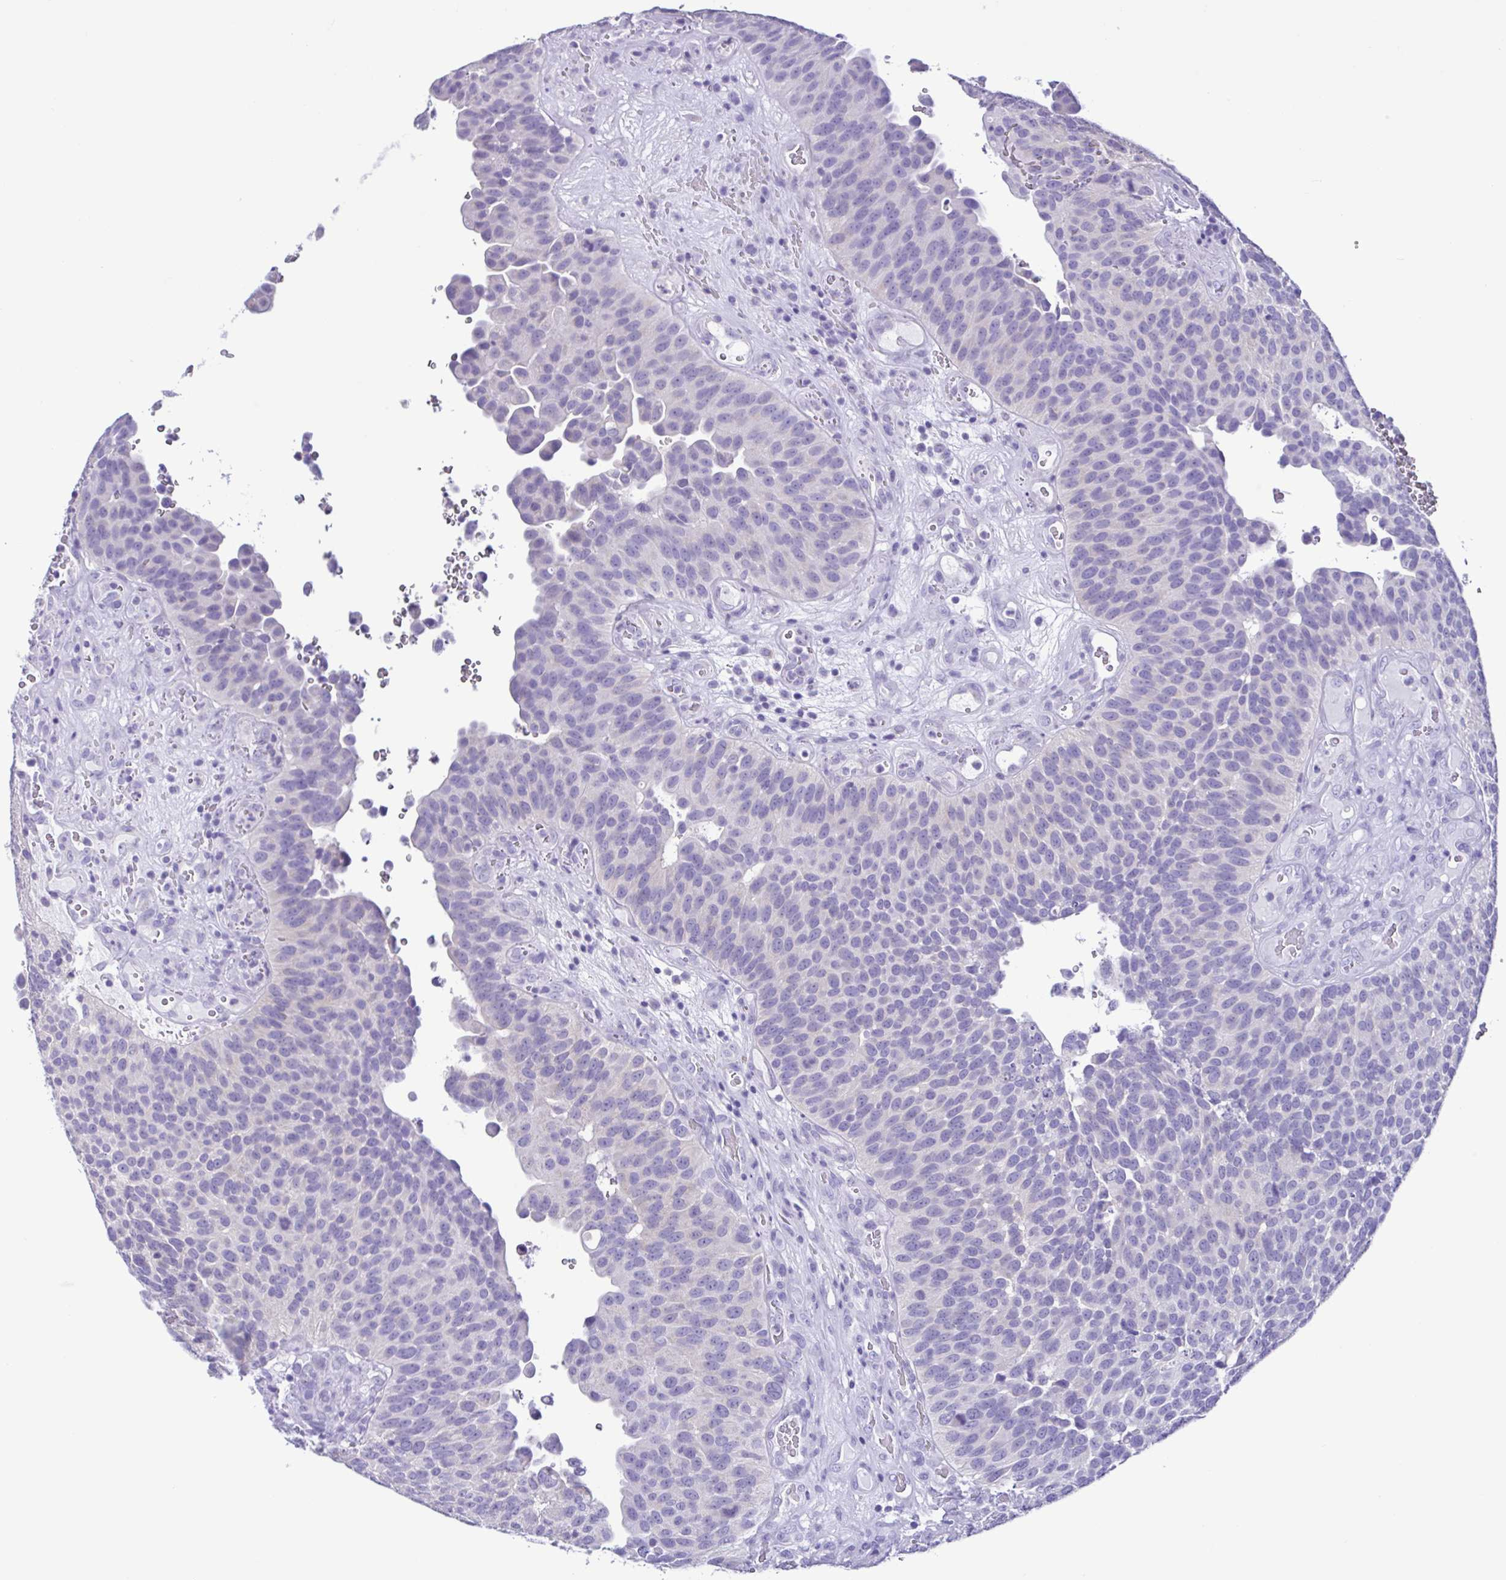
{"staining": {"intensity": "negative", "quantity": "none", "location": "none"}, "tissue": "urothelial cancer", "cell_type": "Tumor cells", "image_type": "cancer", "snomed": [{"axis": "morphology", "description": "Urothelial carcinoma, Low grade"}, {"axis": "topography", "description": "Urinary bladder"}], "caption": "An IHC micrograph of urothelial carcinoma (low-grade) is shown. There is no staining in tumor cells of urothelial carcinoma (low-grade).", "gene": "CBY2", "patient": {"sex": "male", "age": 76}}